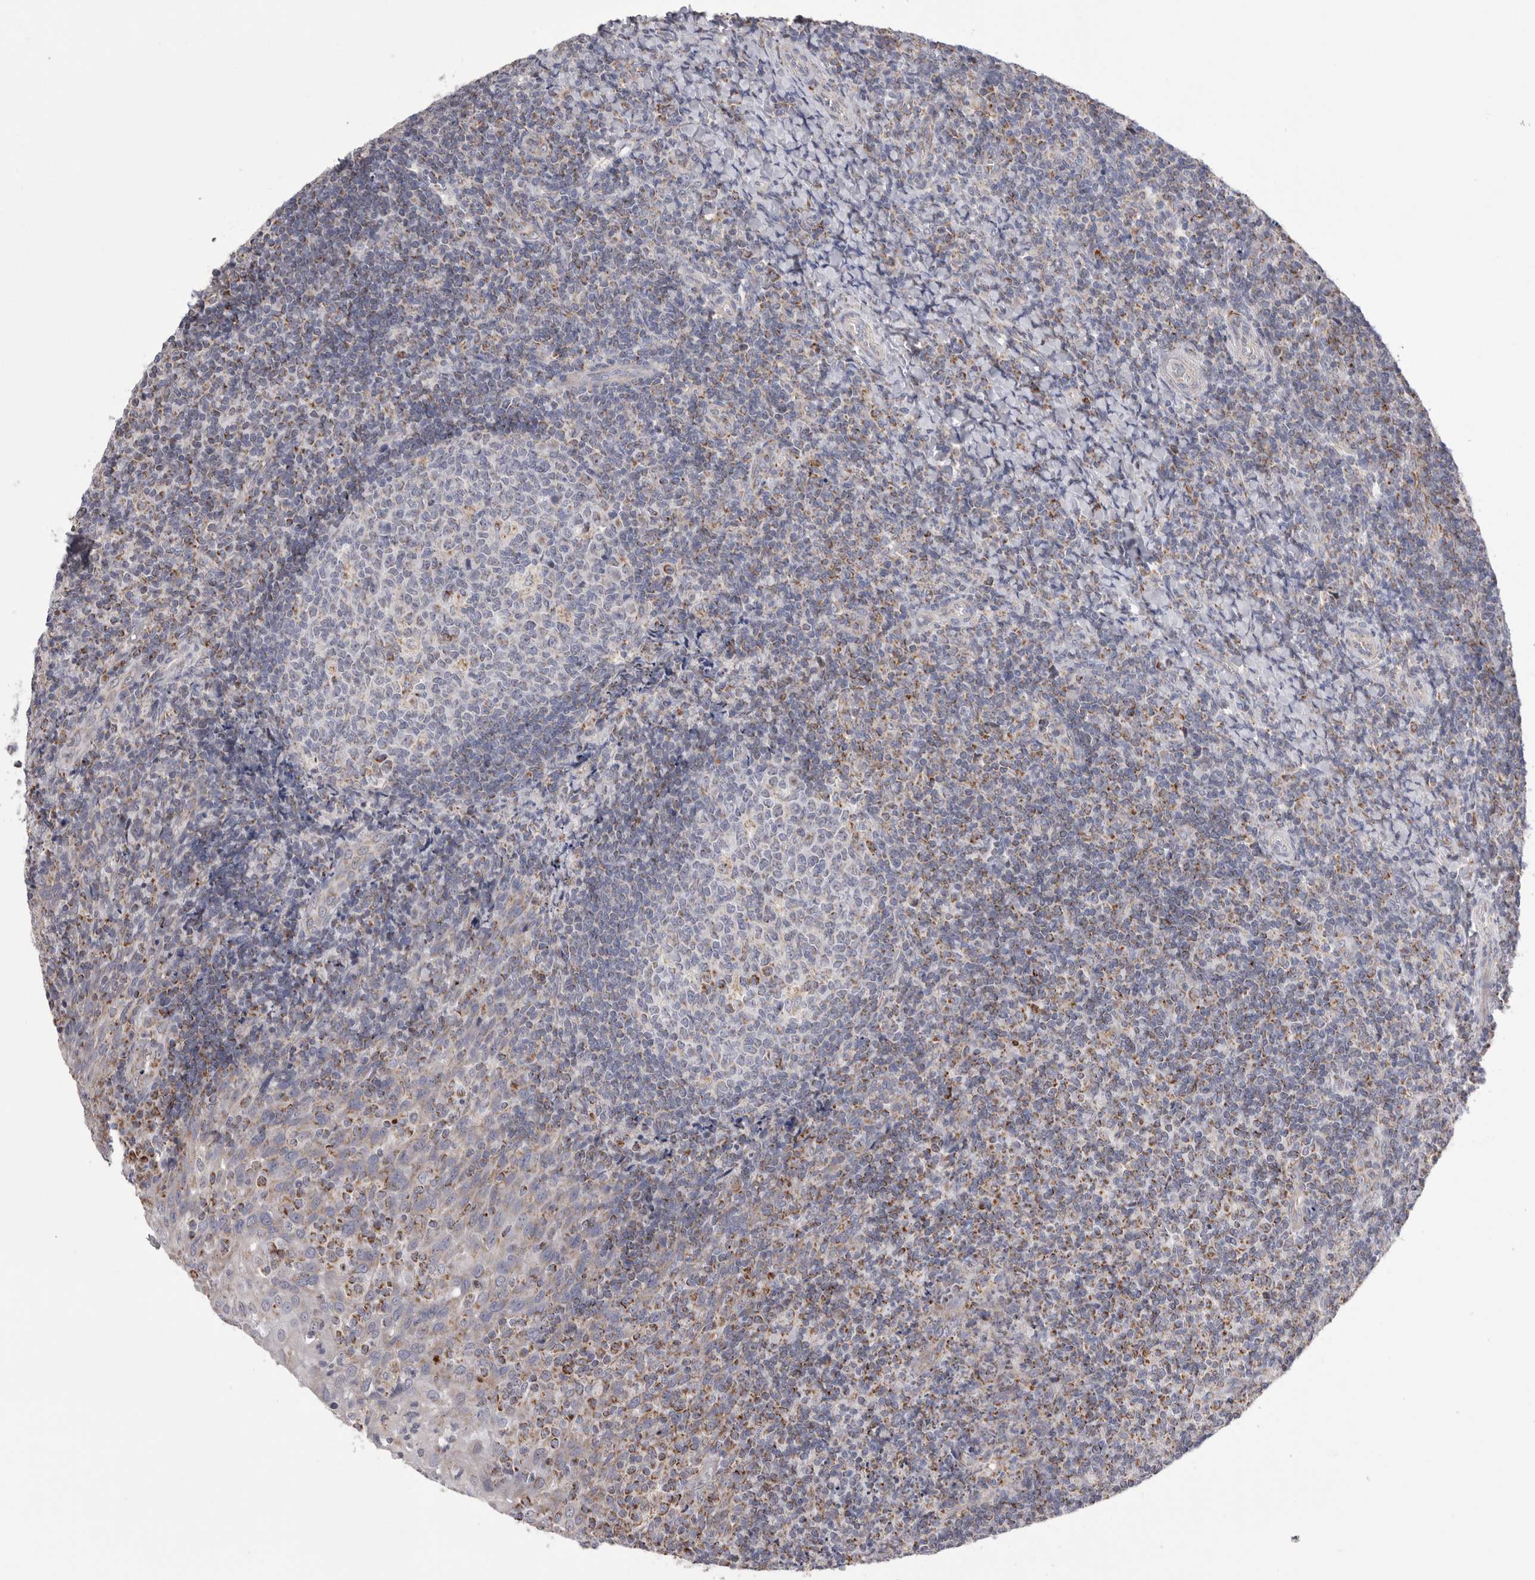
{"staining": {"intensity": "weak", "quantity": "25%-75%", "location": "cytoplasmic/membranous"}, "tissue": "tonsil", "cell_type": "Germinal center cells", "image_type": "normal", "snomed": [{"axis": "morphology", "description": "Normal tissue, NOS"}, {"axis": "topography", "description": "Tonsil"}], "caption": "Tonsil stained with DAB IHC shows low levels of weak cytoplasmic/membranous staining in about 25%-75% of germinal center cells. (Brightfield microscopy of DAB IHC at high magnification).", "gene": "VDAC3", "patient": {"sex": "female", "age": 19}}